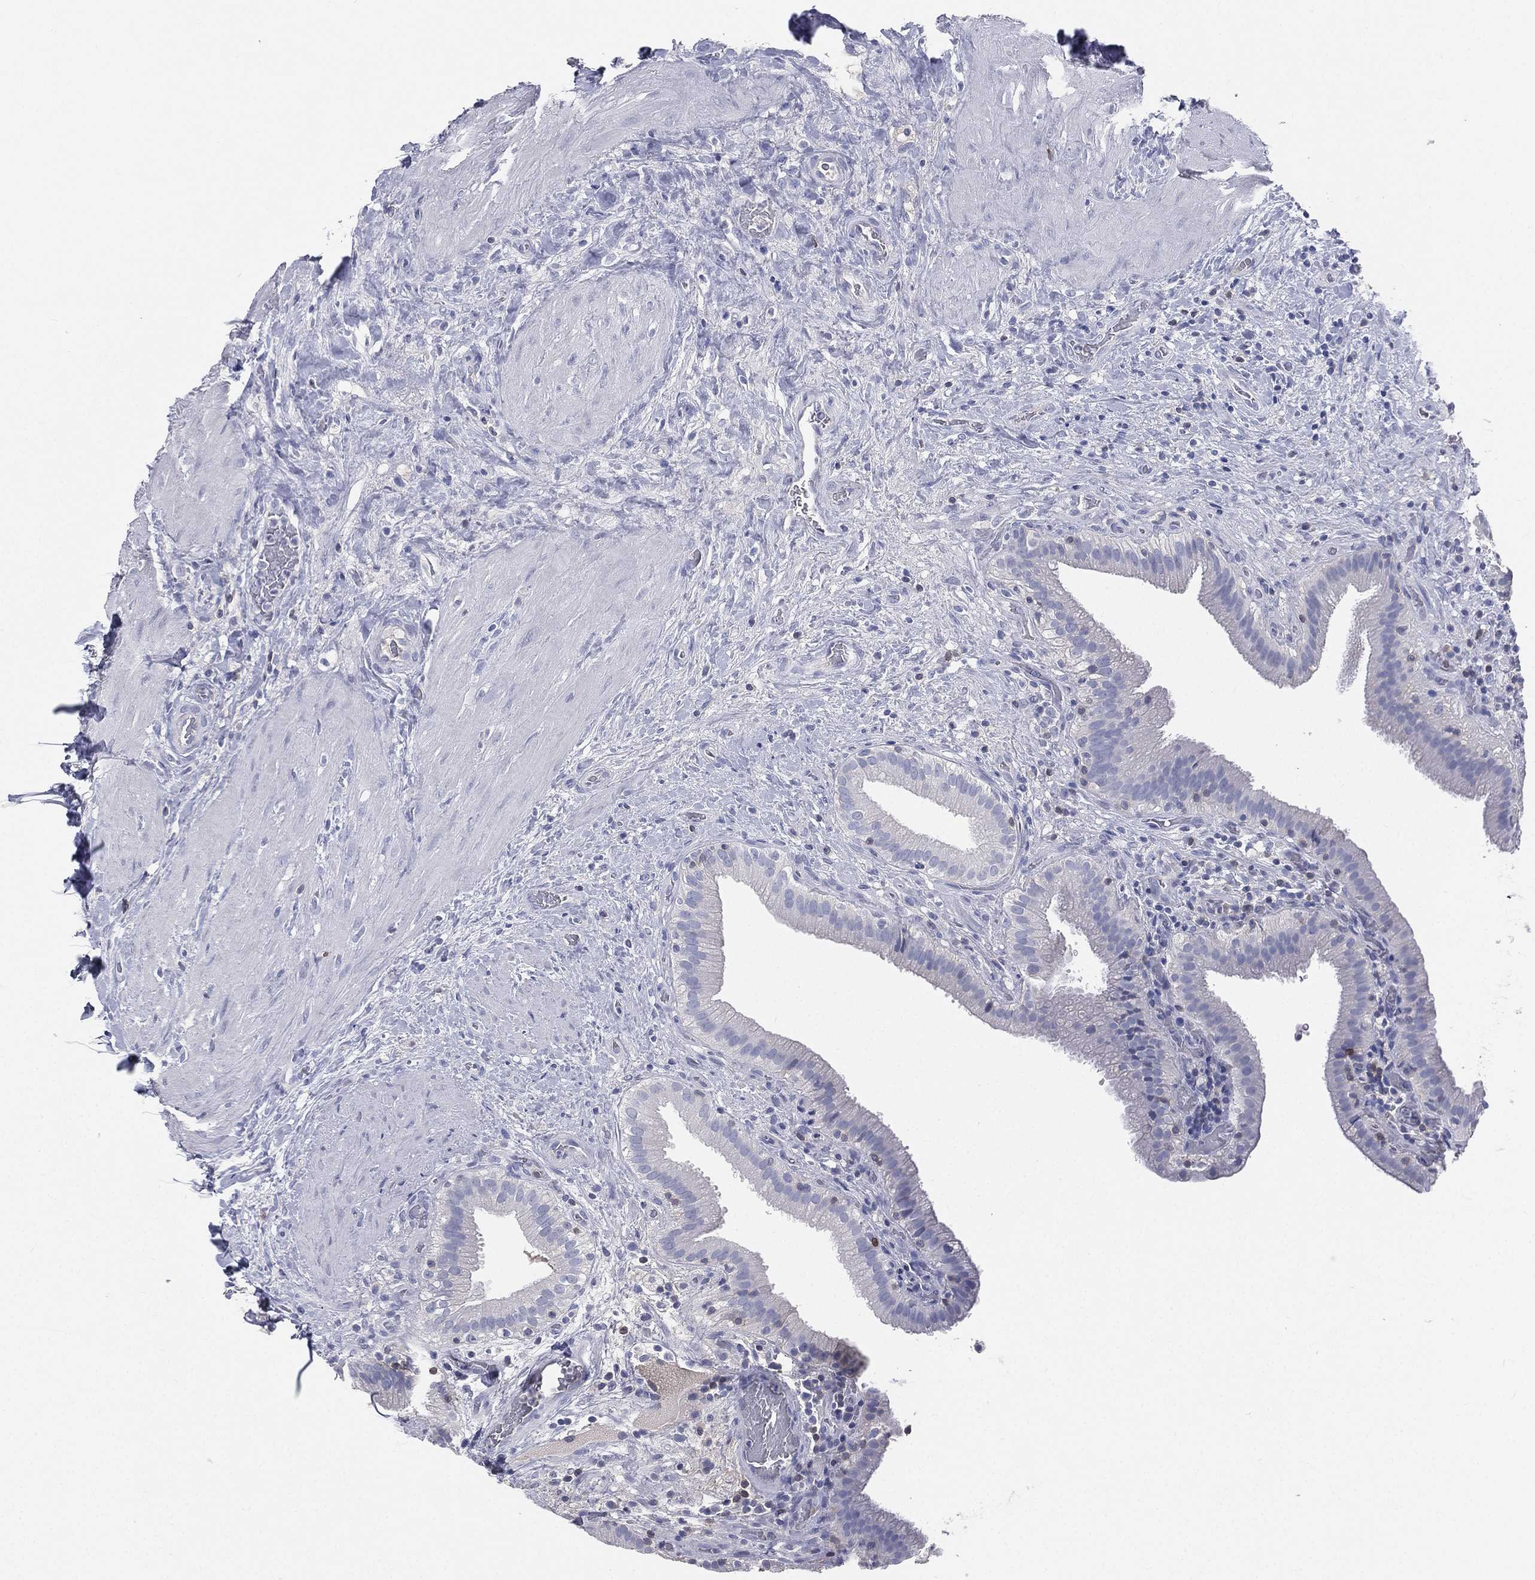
{"staining": {"intensity": "negative", "quantity": "none", "location": "none"}, "tissue": "gallbladder", "cell_type": "Glandular cells", "image_type": "normal", "snomed": [{"axis": "morphology", "description": "Normal tissue, NOS"}, {"axis": "topography", "description": "Gallbladder"}], "caption": "A micrograph of human gallbladder is negative for staining in glandular cells. The staining is performed using DAB brown chromogen with nuclei counter-stained in using hematoxylin.", "gene": "CD3D", "patient": {"sex": "male", "age": 62}}